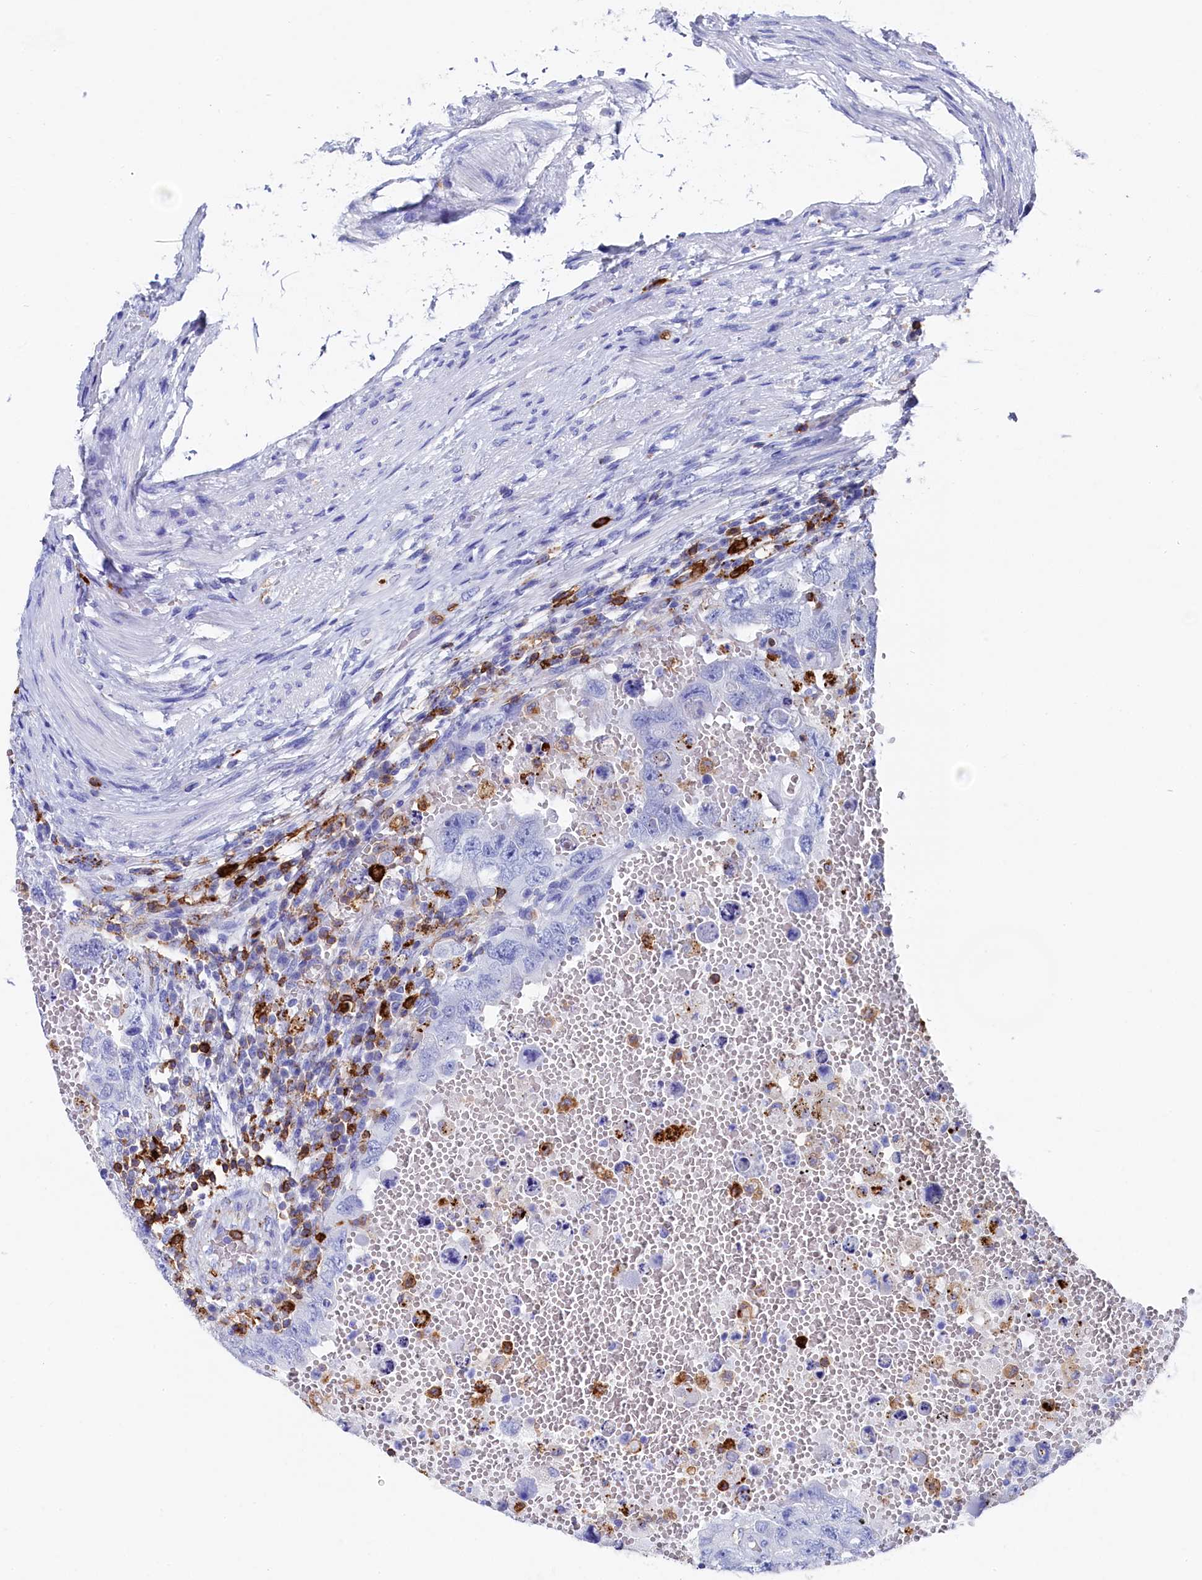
{"staining": {"intensity": "negative", "quantity": "none", "location": "none"}, "tissue": "testis cancer", "cell_type": "Tumor cells", "image_type": "cancer", "snomed": [{"axis": "morphology", "description": "Carcinoma, Embryonal, NOS"}, {"axis": "topography", "description": "Testis"}], "caption": "Testis embryonal carcinoma stained for a protein using immunohistochemistry (IHC) demonstrates no staining tumor cells.", "gene": "PLAC8", "patient": {"sex": "male", "age": 26}}